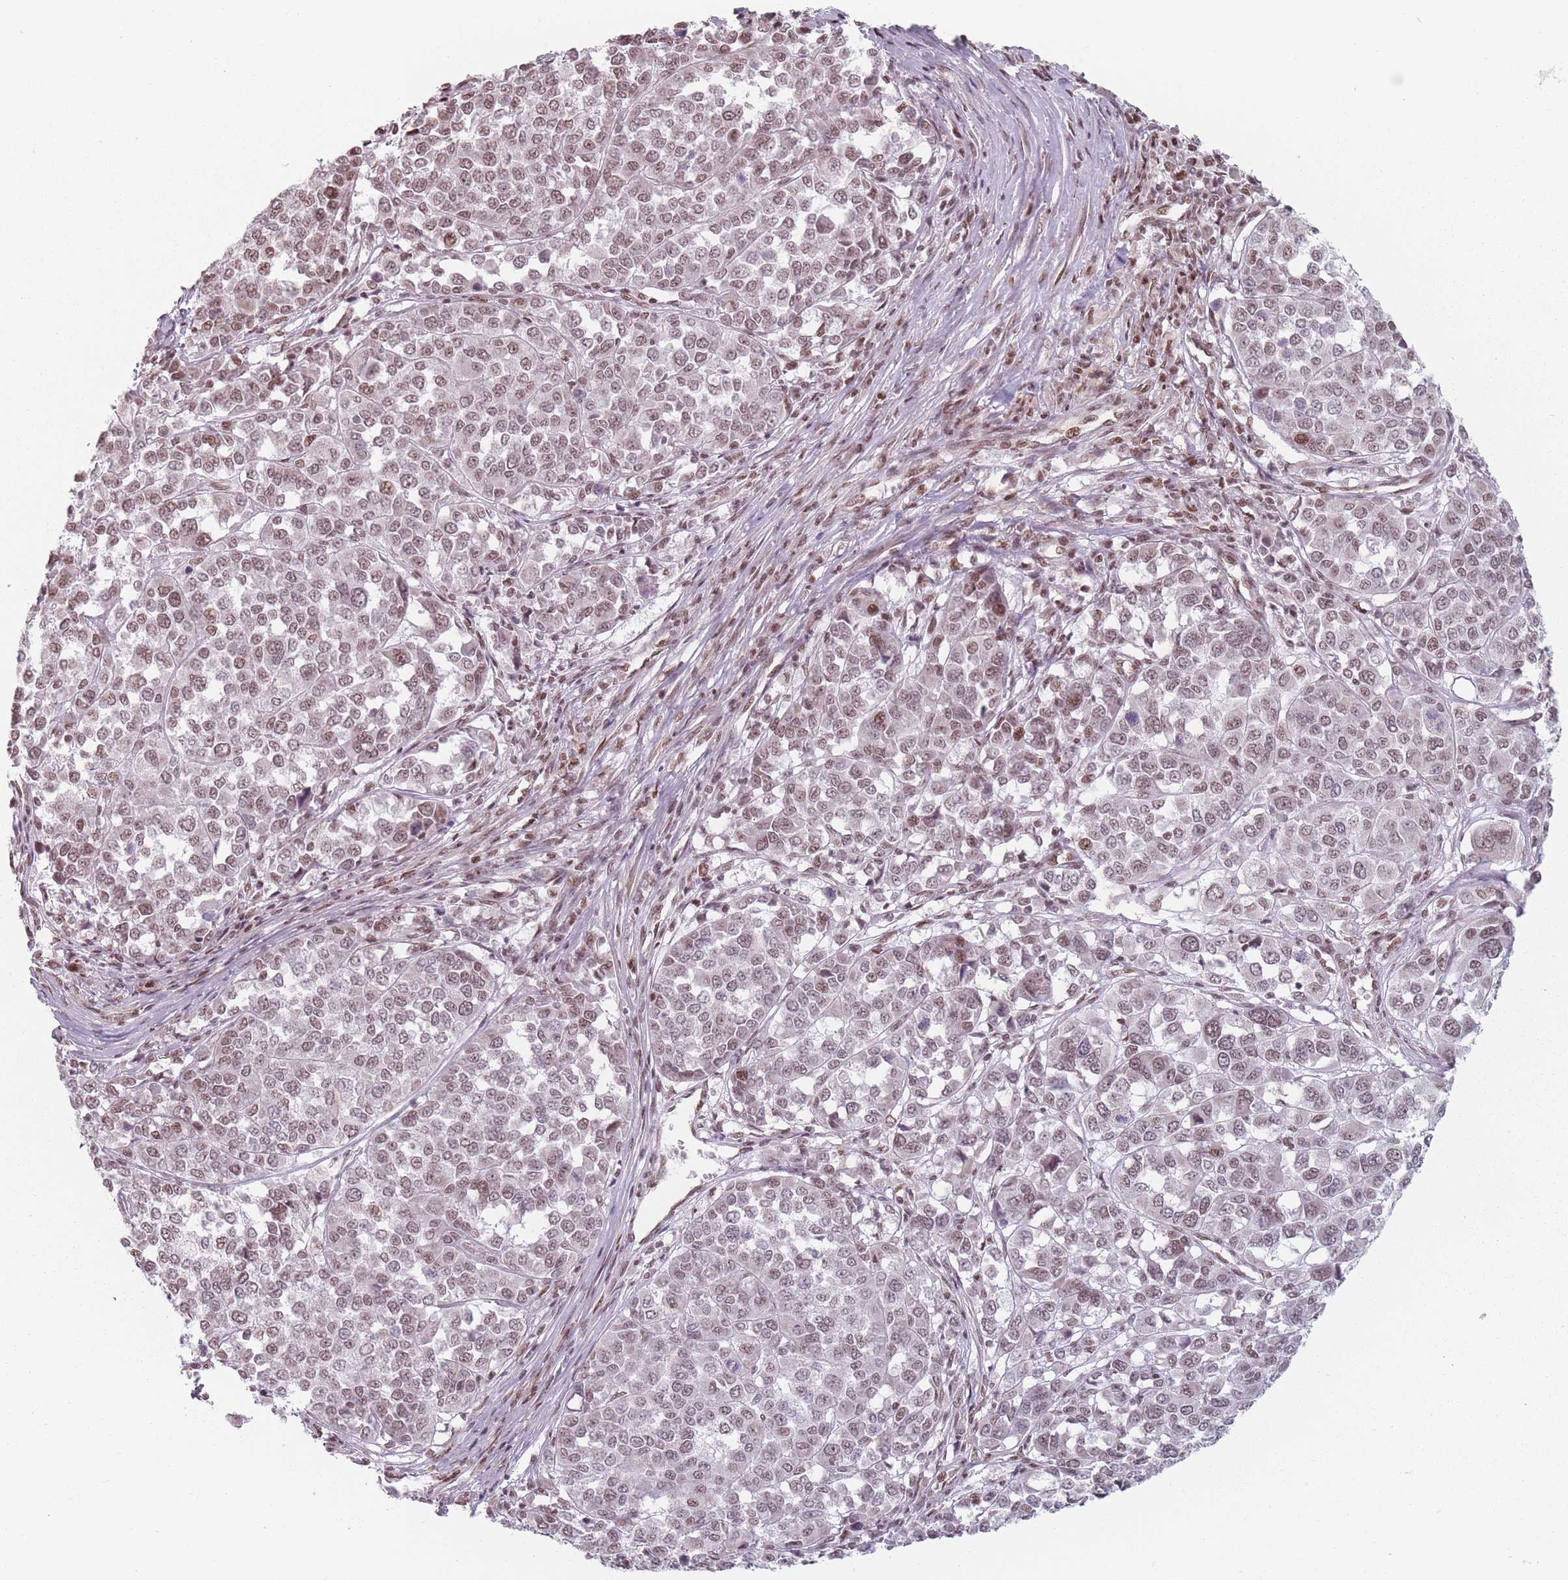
{"staining": {"intensity": "moderate", "quantity": ">75%", "location": "nuclear"}, "tissue": "melanoma", "cell_type": "Tumor cells", "image_type": "cancer", "snomed": [{"axis": "morphology", "description": "Malignant melanoma, Metastatic site"}, {"axis": "topography", "description": "Lymph node"}], "caption": "Protein staining reveals moderate nuclear expression in about >75% of tumor cells in malignant melanoma (metastatic site).", "gene": "SH3BGRL2", "patient": {"sex": "male", "age": 44}}